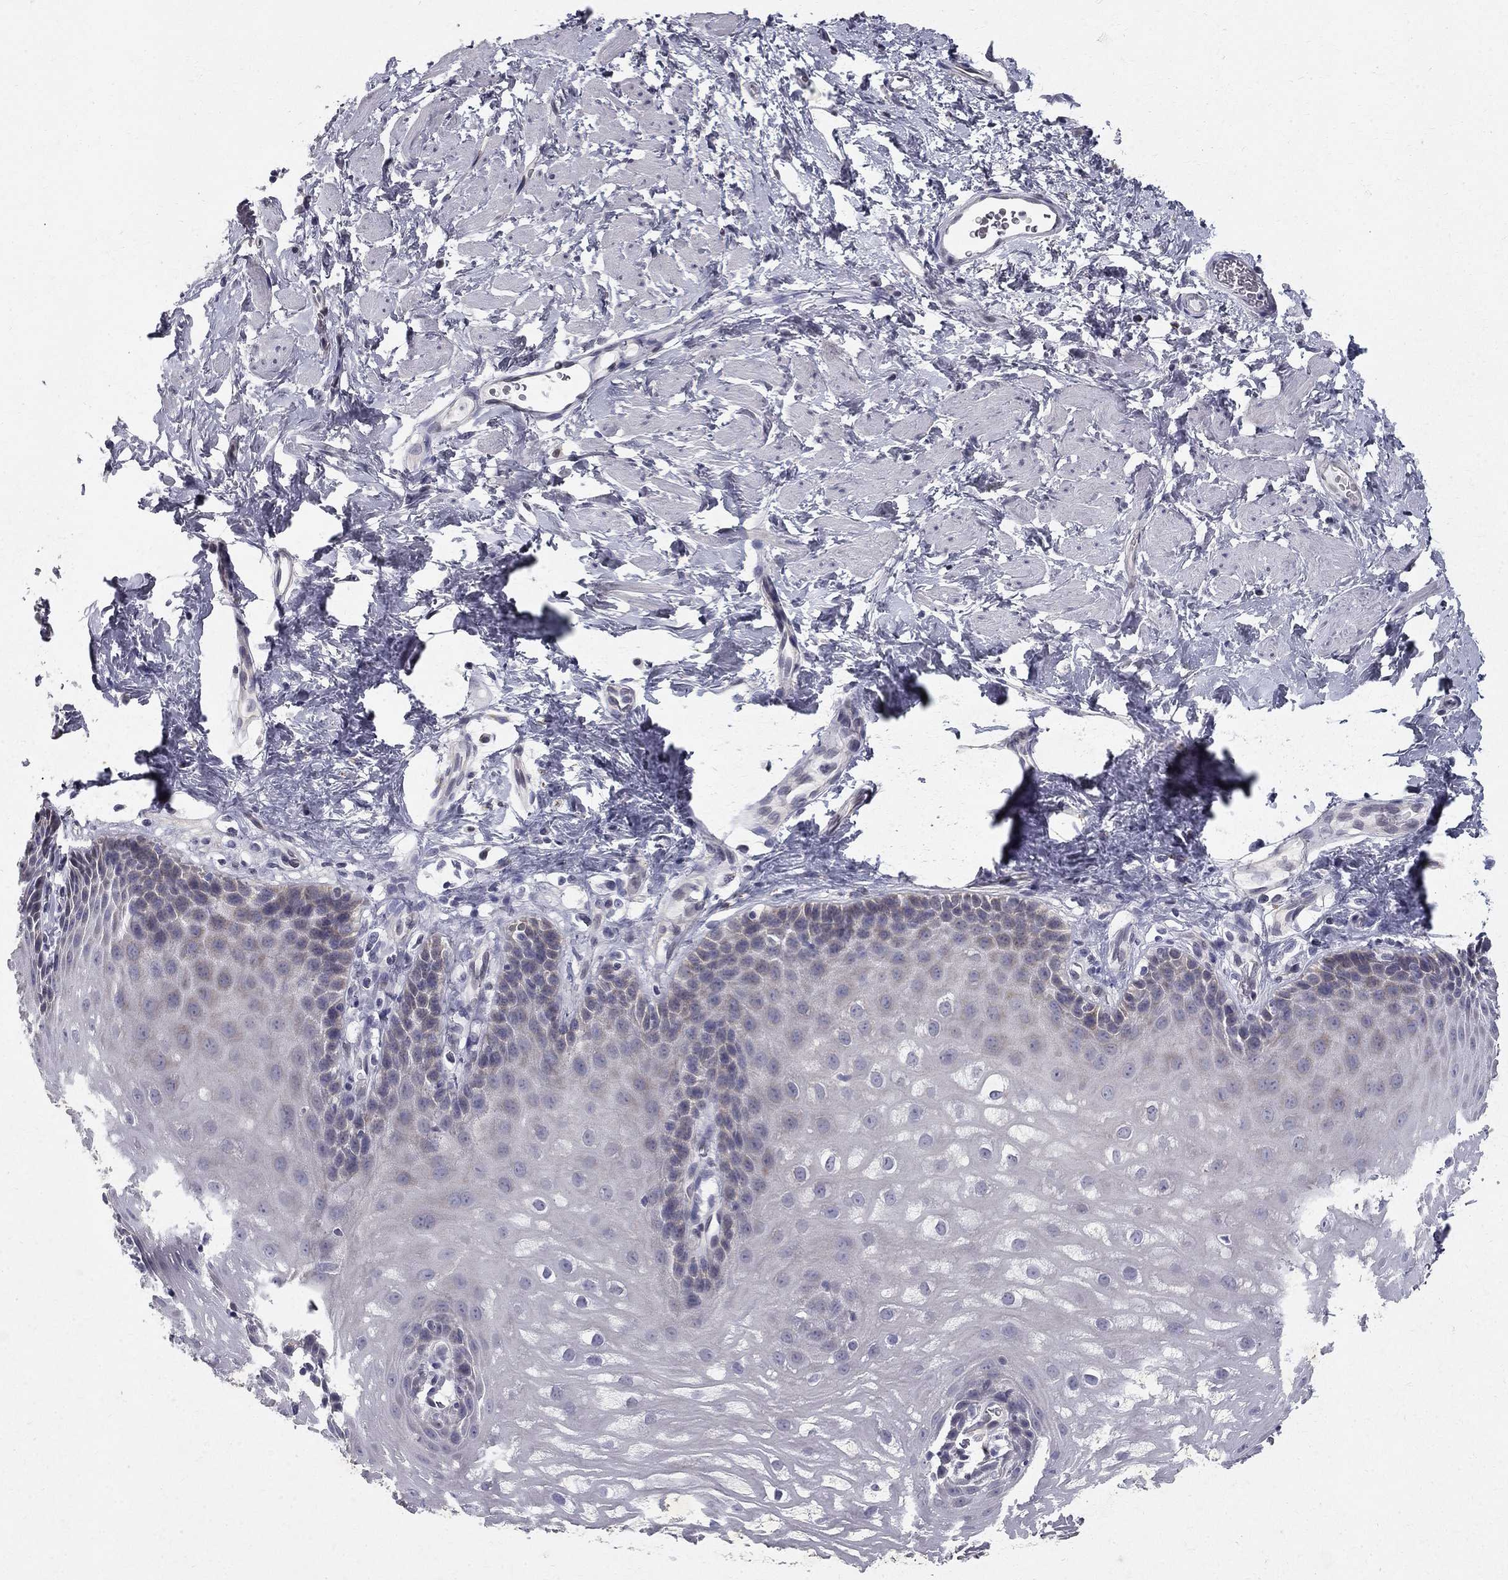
{"staining": {"intensity": "negative", "quantity": "none", "location": "none"}, "tissue": "esophagus", "cell_type": "Squamous epithelial cells", "image_type": "normal", "snomed": [{"axis": "morphology", "description": "Normal tissue, NOS"}, {"axis": "topography", "description": "Esophagus"}], "caption": "This is a photomicrograph of immunohistochemistry staining of normal esophagus, which shows no positivity in squamous epithelial cells.", "gene": "CLIC6", "patient": {"sex": "male", "age": 64}}